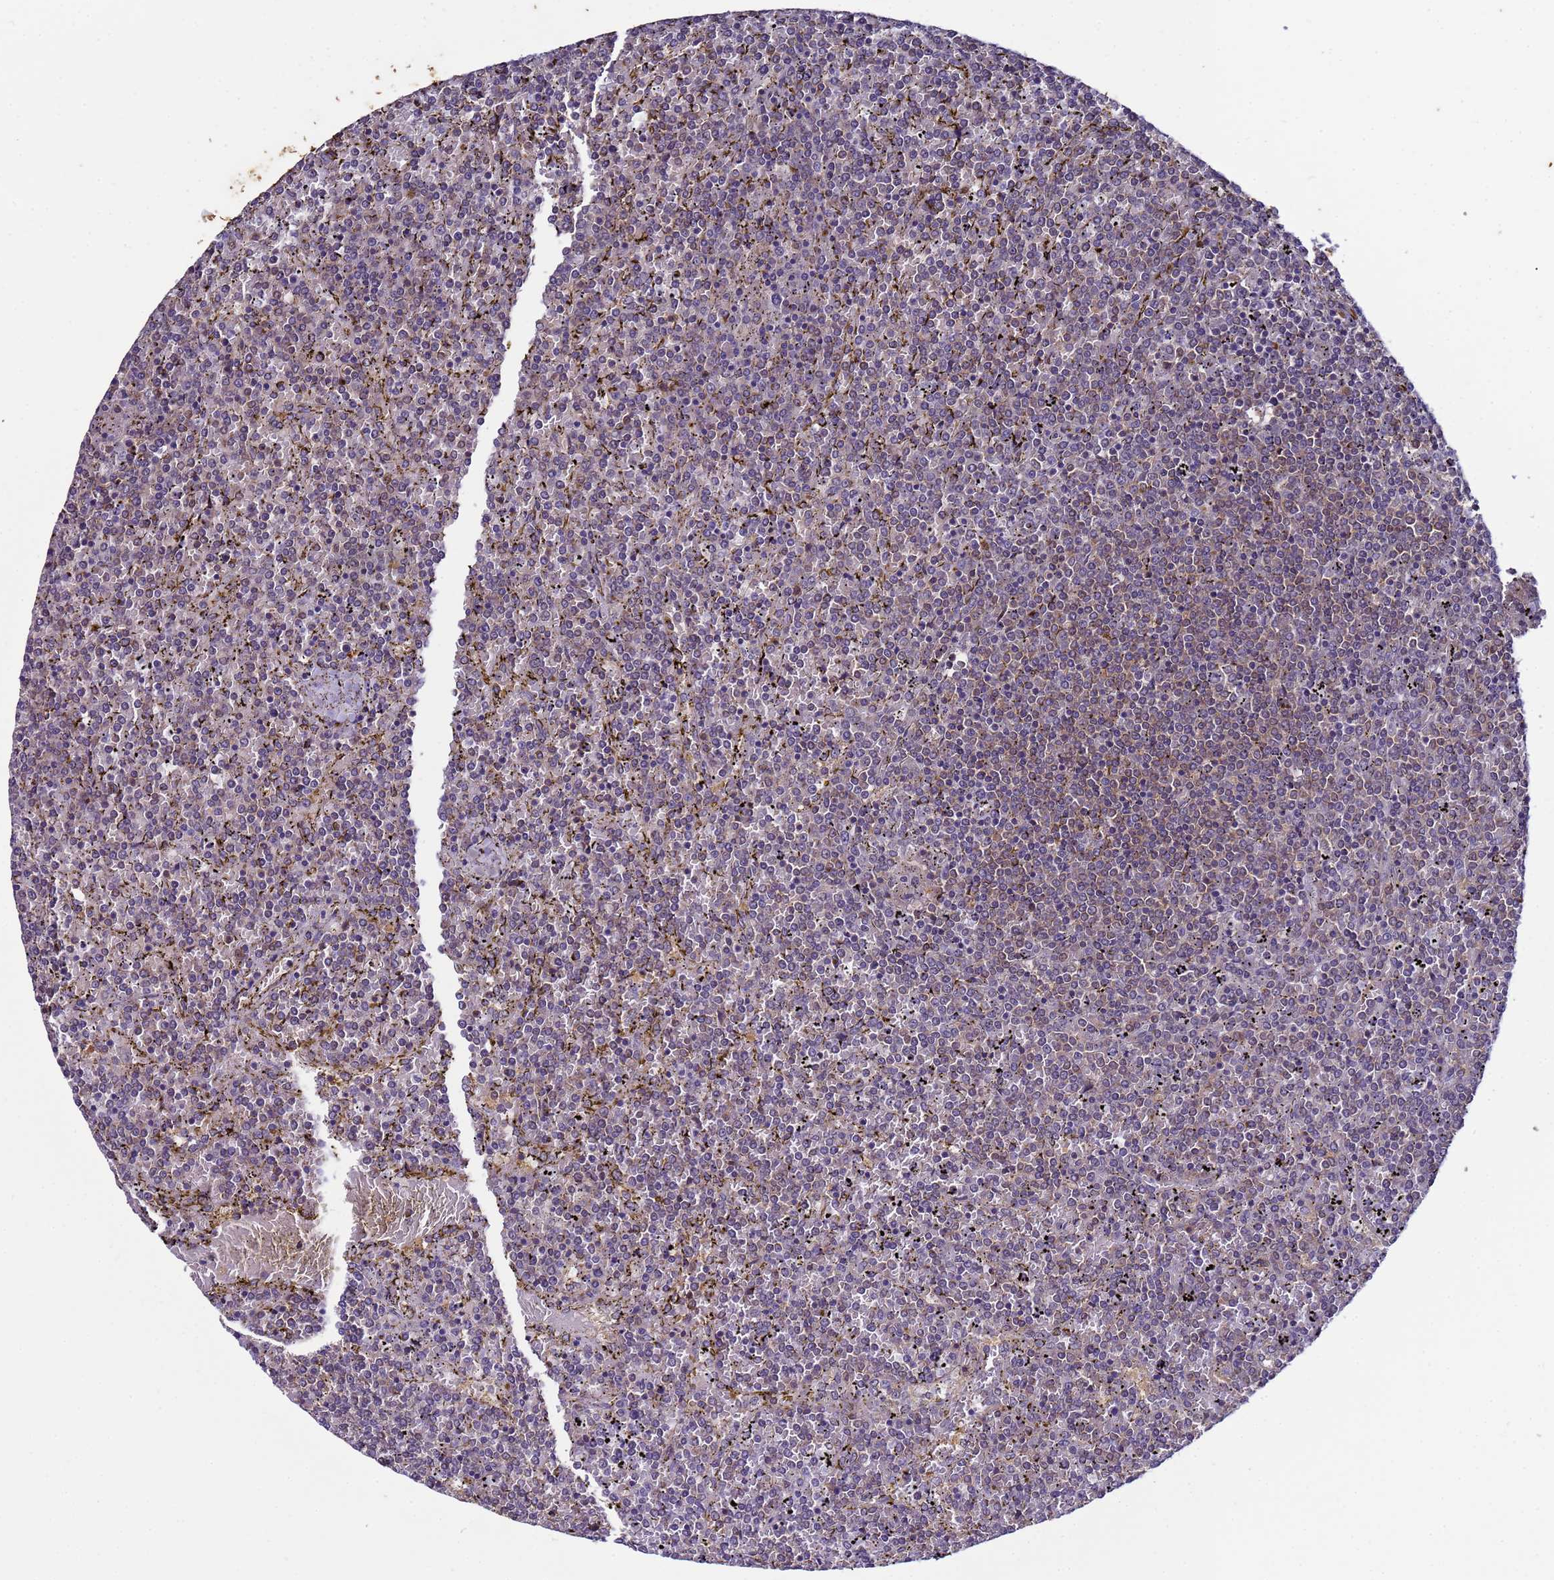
{"staining": {"intensity": "weak", "quantity": "<25%", "location": "cytoplasmic/membranous"}, "tissue": "lymphoma", "cell_type": "Tumor cells", "image_type": "cancer", "snomed": [{"axis": "morphology", "description": "Malignant lymphoma, non-Hodgkin's type, Low grade"}, {"axis": "topography", "description": "Spleen"}], "caption": "An image of human malignant lymphoma, non-Hodgkin's type (low-grade) is negative for staining in tumor cells.", "gene": "NAXE", "patient": {"sex": "female", "age": 19}}